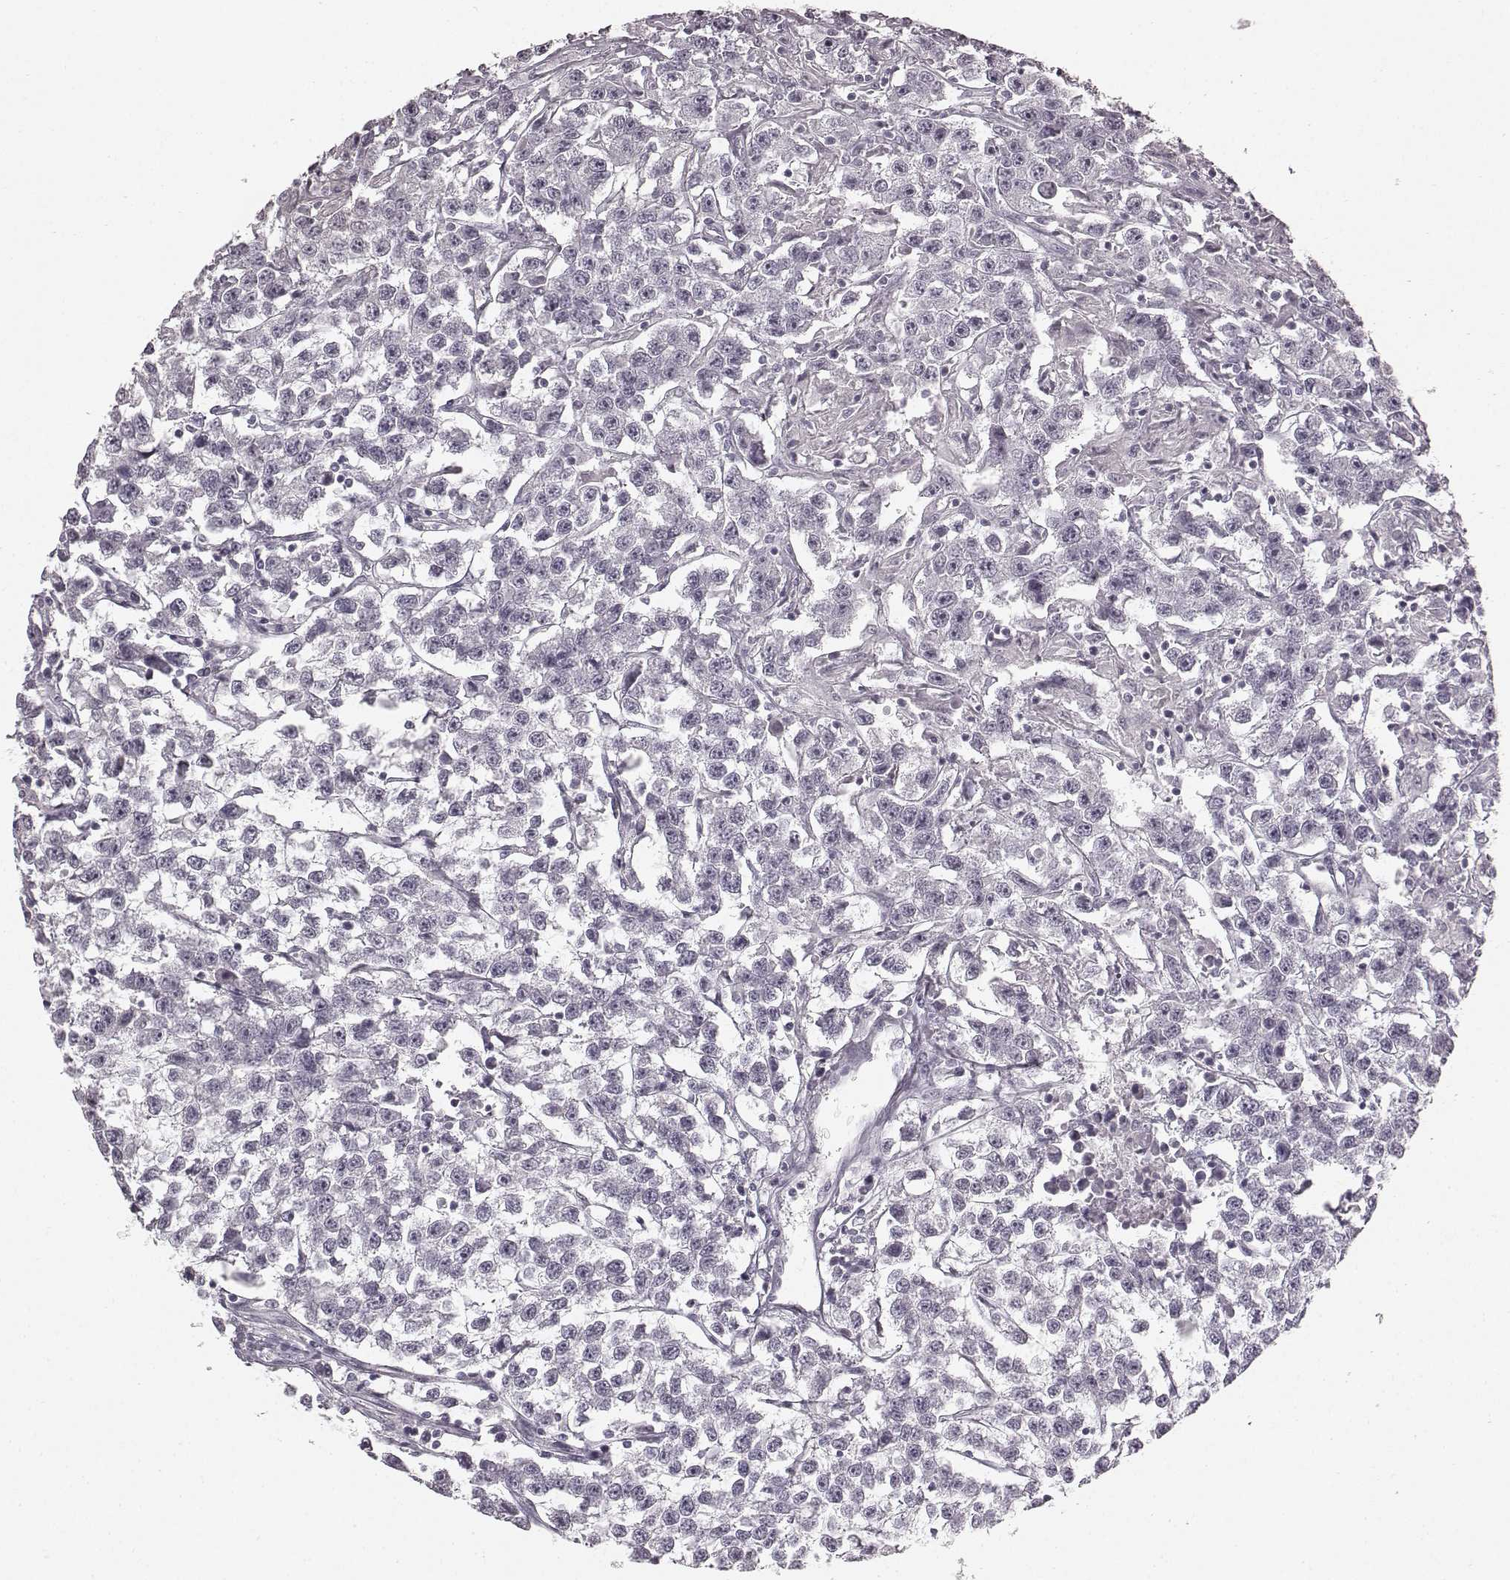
{"staining": {"intensity": "negative", "quantity": "none", "location": "none"}, "tissue": "testis cancer", "cell_type": "Tumor cells", "image_type": "cancer", "snomed": [{"axis": "morphology", "description": "Seminoma, NOS"}, {"axis": "topography", "description": "Testis"}], "caption": "This is a image of immunohistochemistry staining of testis seminoma, which shows no expression in tumor cells.", "gene": "TMPRSS15", "patient": {"sex": "male", "age": 59}}